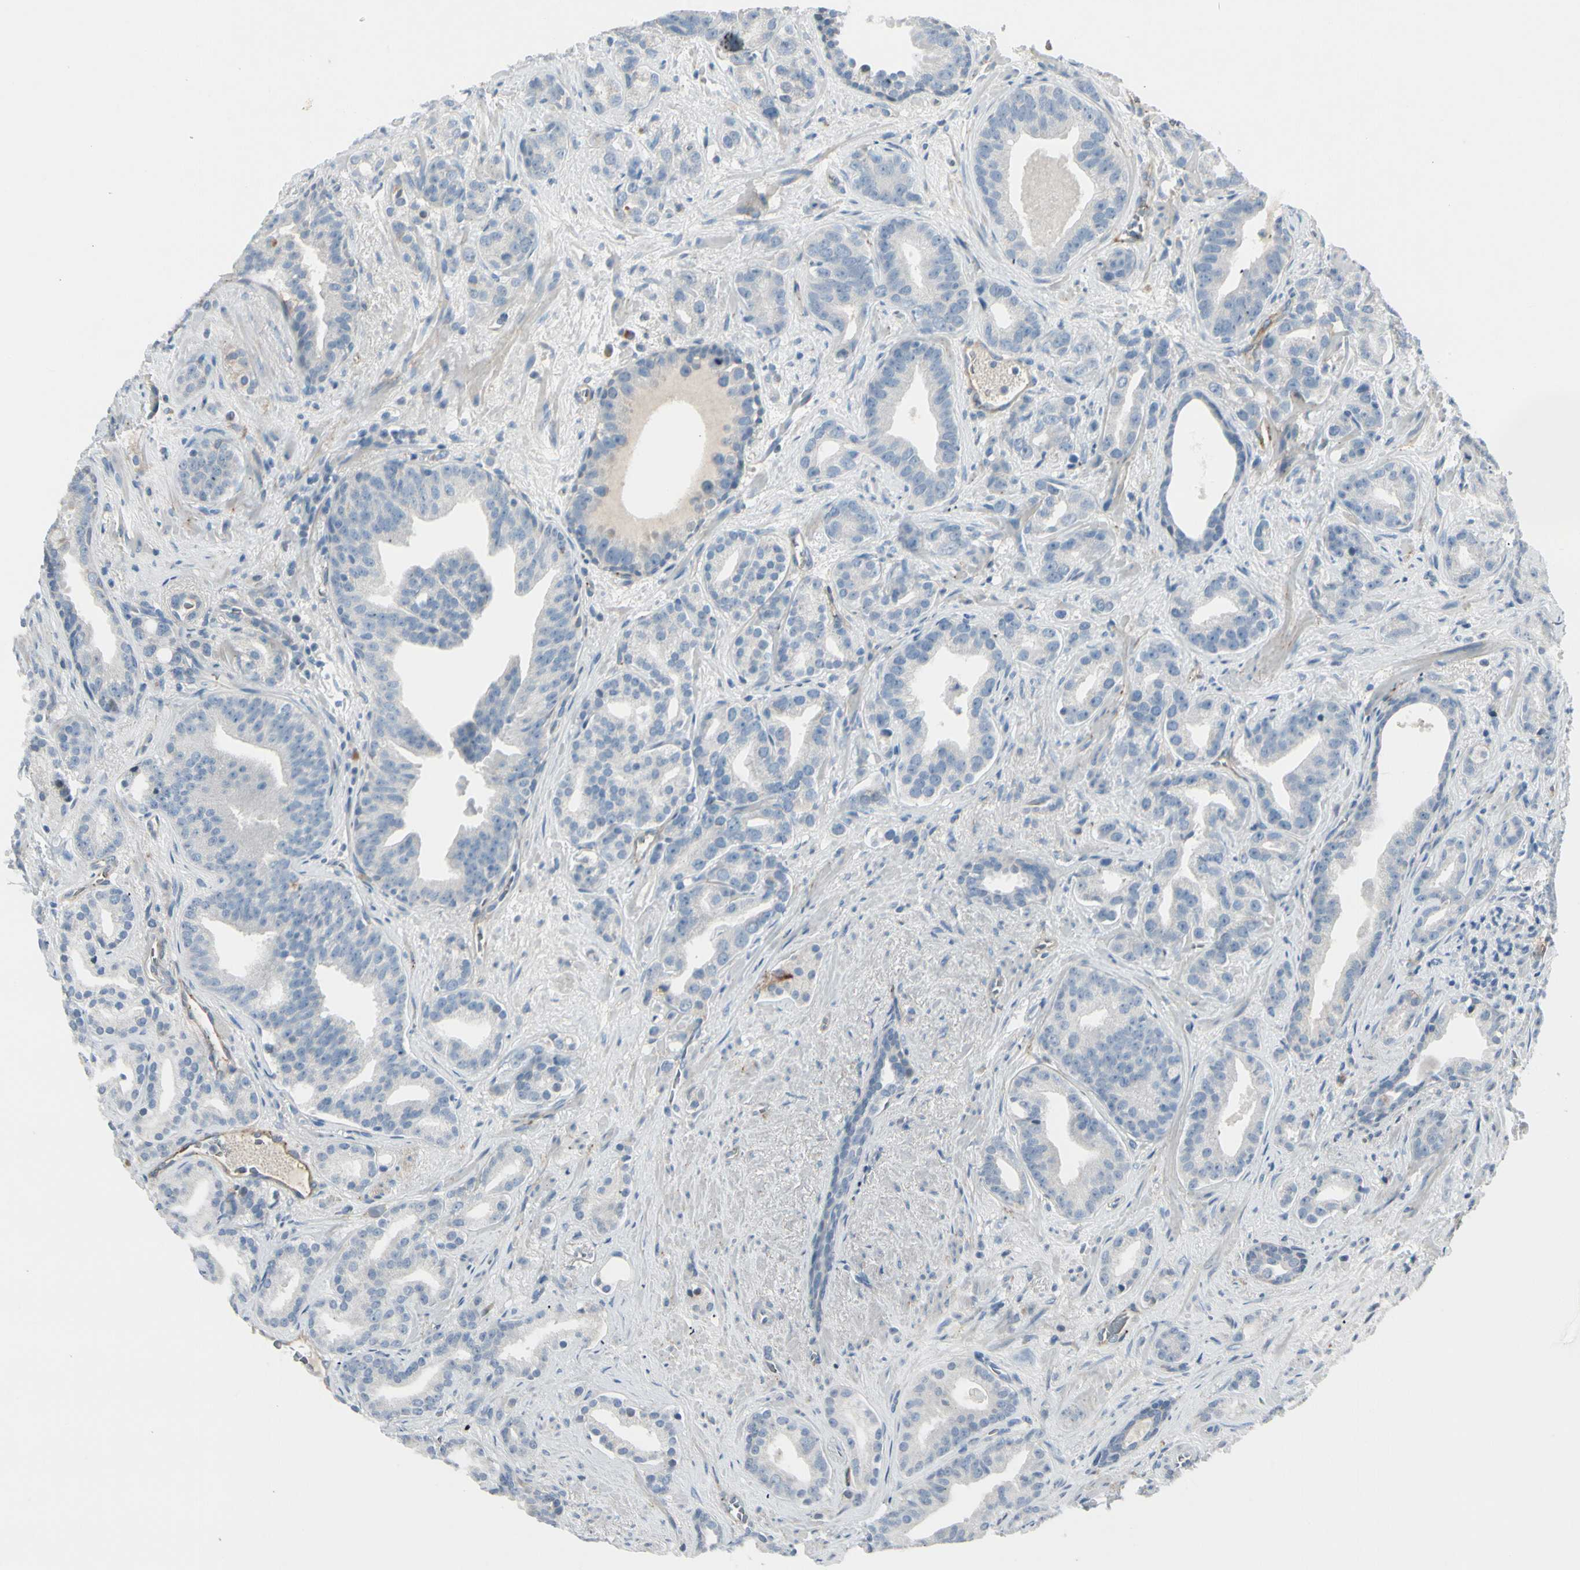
{"staining": {"intensity": "negative", "quantity": "none", "location": "none"}, "tissue": "prostate cancer", "cell_type": "Tumor cells", "image_type": "cancer", "snomed": [{"axis": "morphology", "description": "Adenocarcinoma, Low grade"}, {"axis": "topography", "description": "Prostate"}], "caption": "Tumor cells are negative for brown protein staining in prostate cancer.", "gene": "CACNA2D1", "patient": {"sex": "male", "age": 63}}